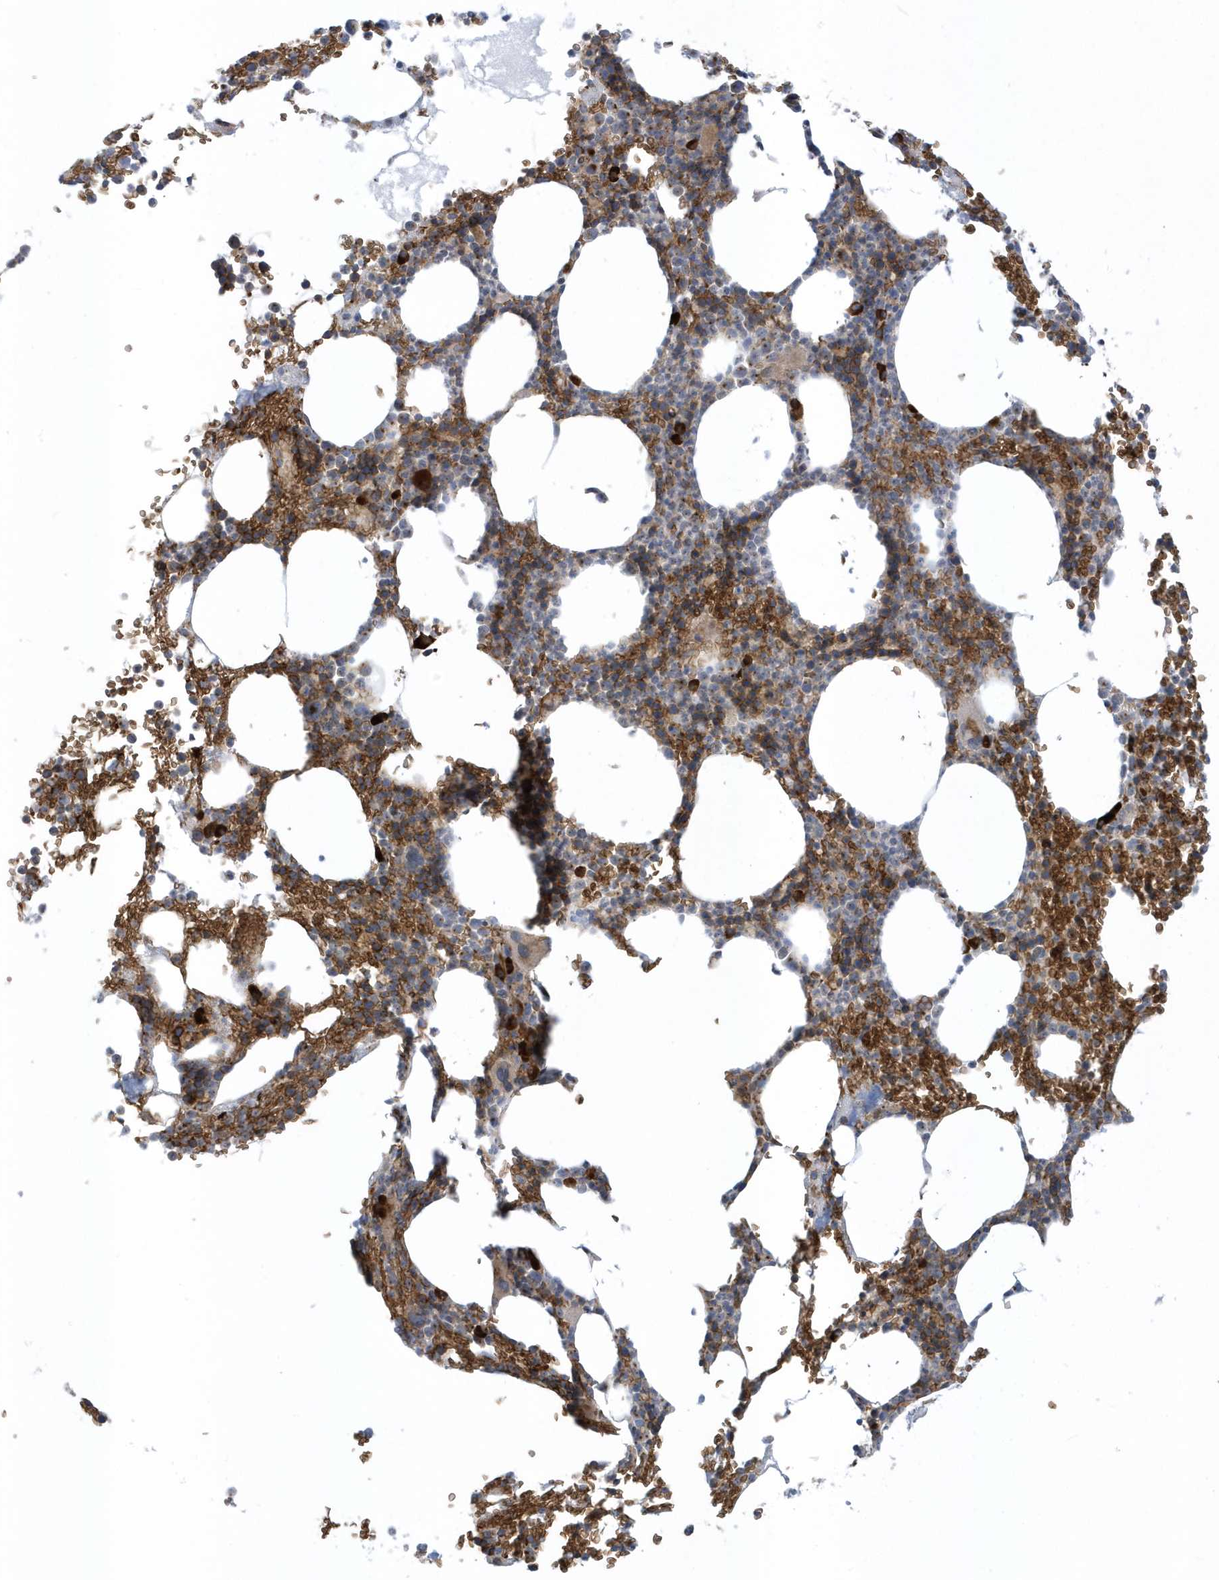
{"staining": {"intensity": "strong", "quantity": "<25%", "location": "cytoplasmic/membranous"}, "tissue": "bone marrow", "cell_type": "Hematopoietic cells", "image_type": "normal", "snomed": [{"axis": "morphology", "description": "Normal tissue, NOS"}, {"axis": "topography", "description": "Bone marrow"}], "caption": "Immunohistochemical staining of unremarkable bone marrow reveals <25% levels of strong cytoplasmic/membranous protein positivity in approximately <25% of hematopoietic cells. (Stains: DAB (3,3'-diaminobenzidine) in brown, nuclei in blue, Microscopy: brightfield microscopy at high magnification).", "gene": "RPP40", "patient": {"sex": "male"}}